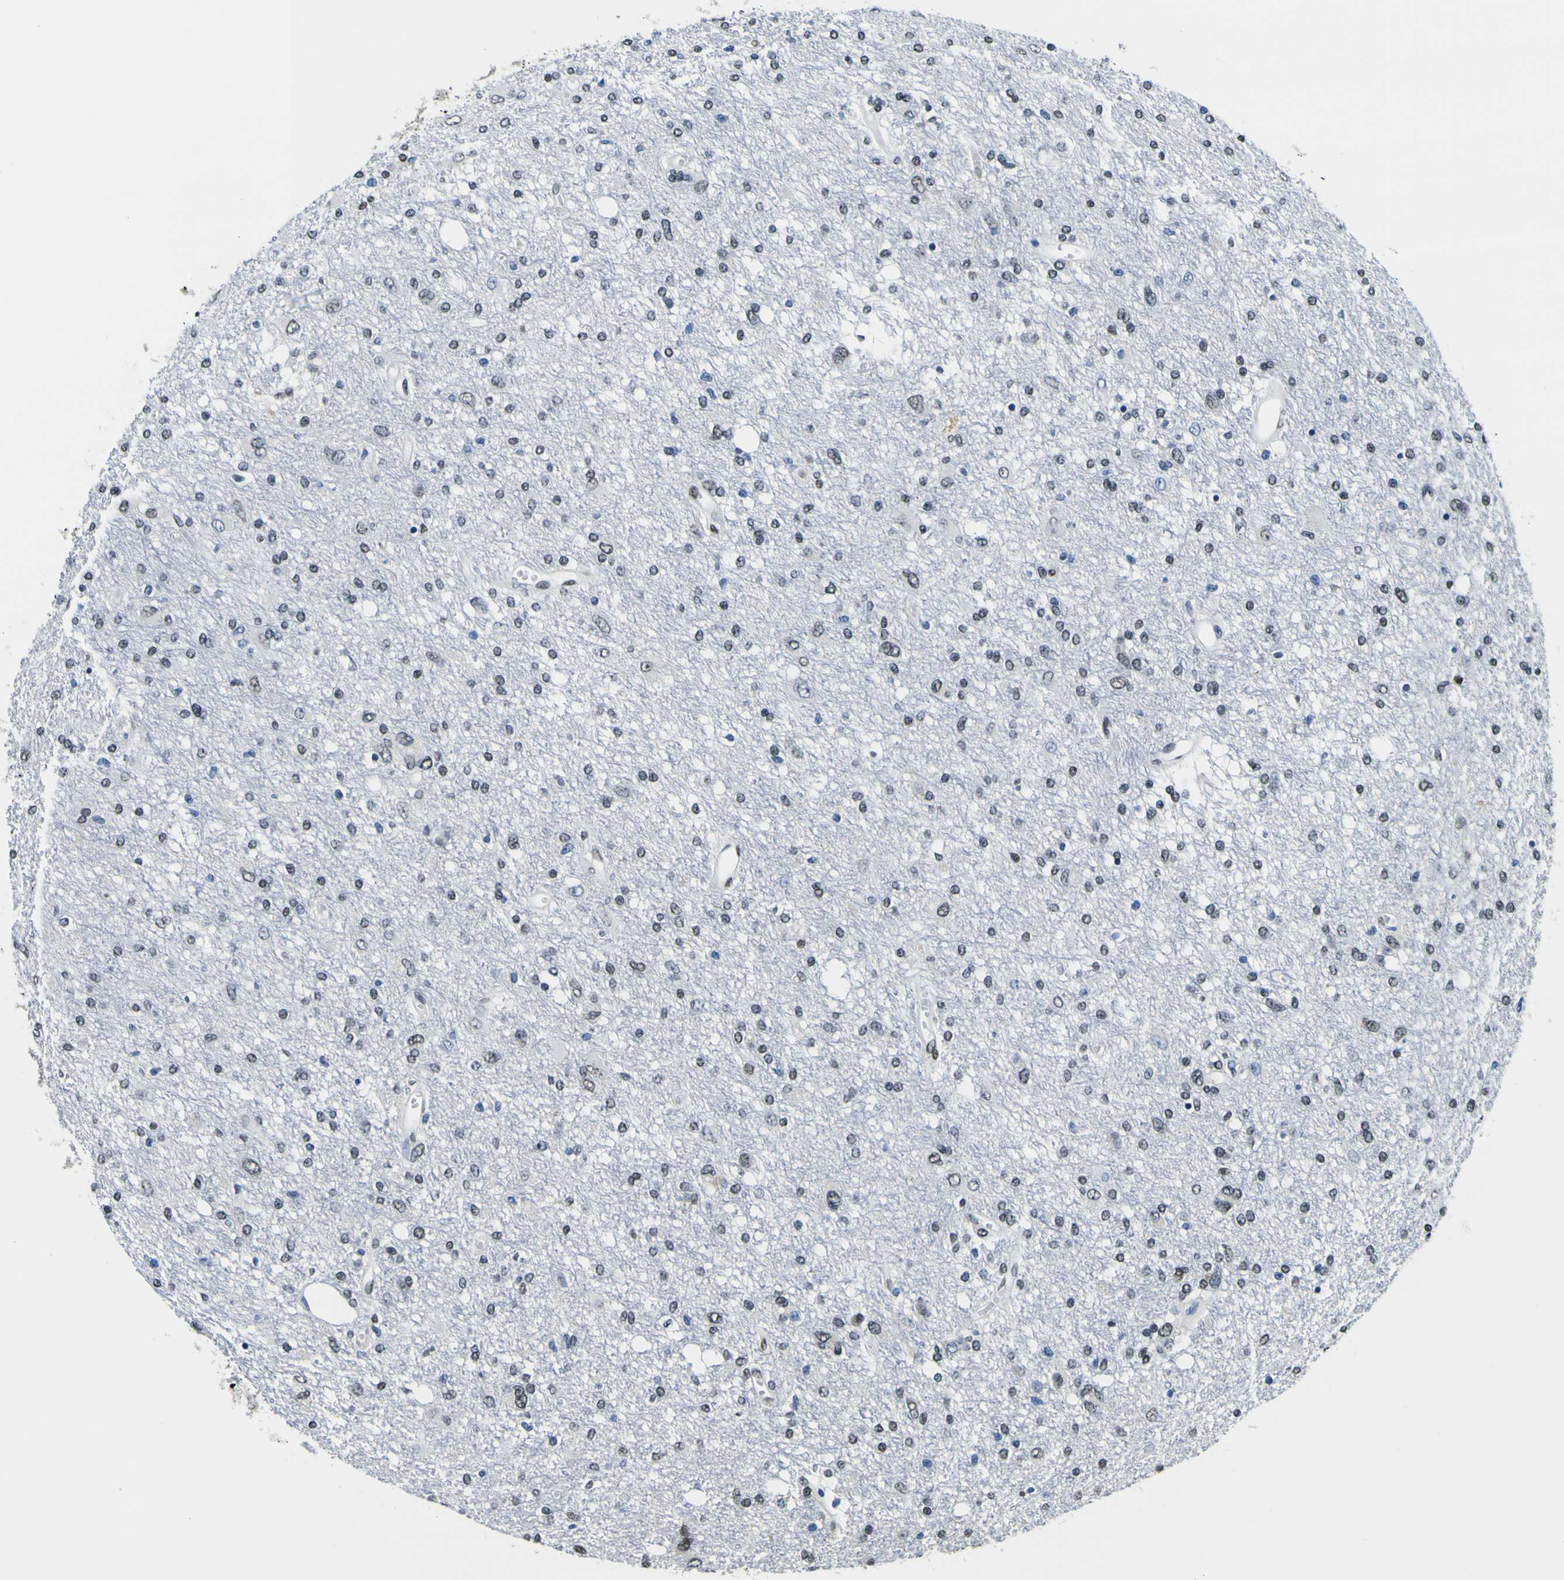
{"staining": {"intensity": "weak", "quantity": "25%-75%", "location": "nuclear"}, "tissue": "glioma", "cell_type": "Tumor cells", "image_type": "cancer", "snomed": [{"axis": "morphology", "description": "Glioma, malignant, High grade"}, {"axis": "topography", "description": "Brain"}], "caption": "Brown immunohistochemical staining in glioma displays weak nuclear positivity in about 25%-75% of tumor cells.", "gene": "SP1", "patient": {"sex": "female", "age": 59}}